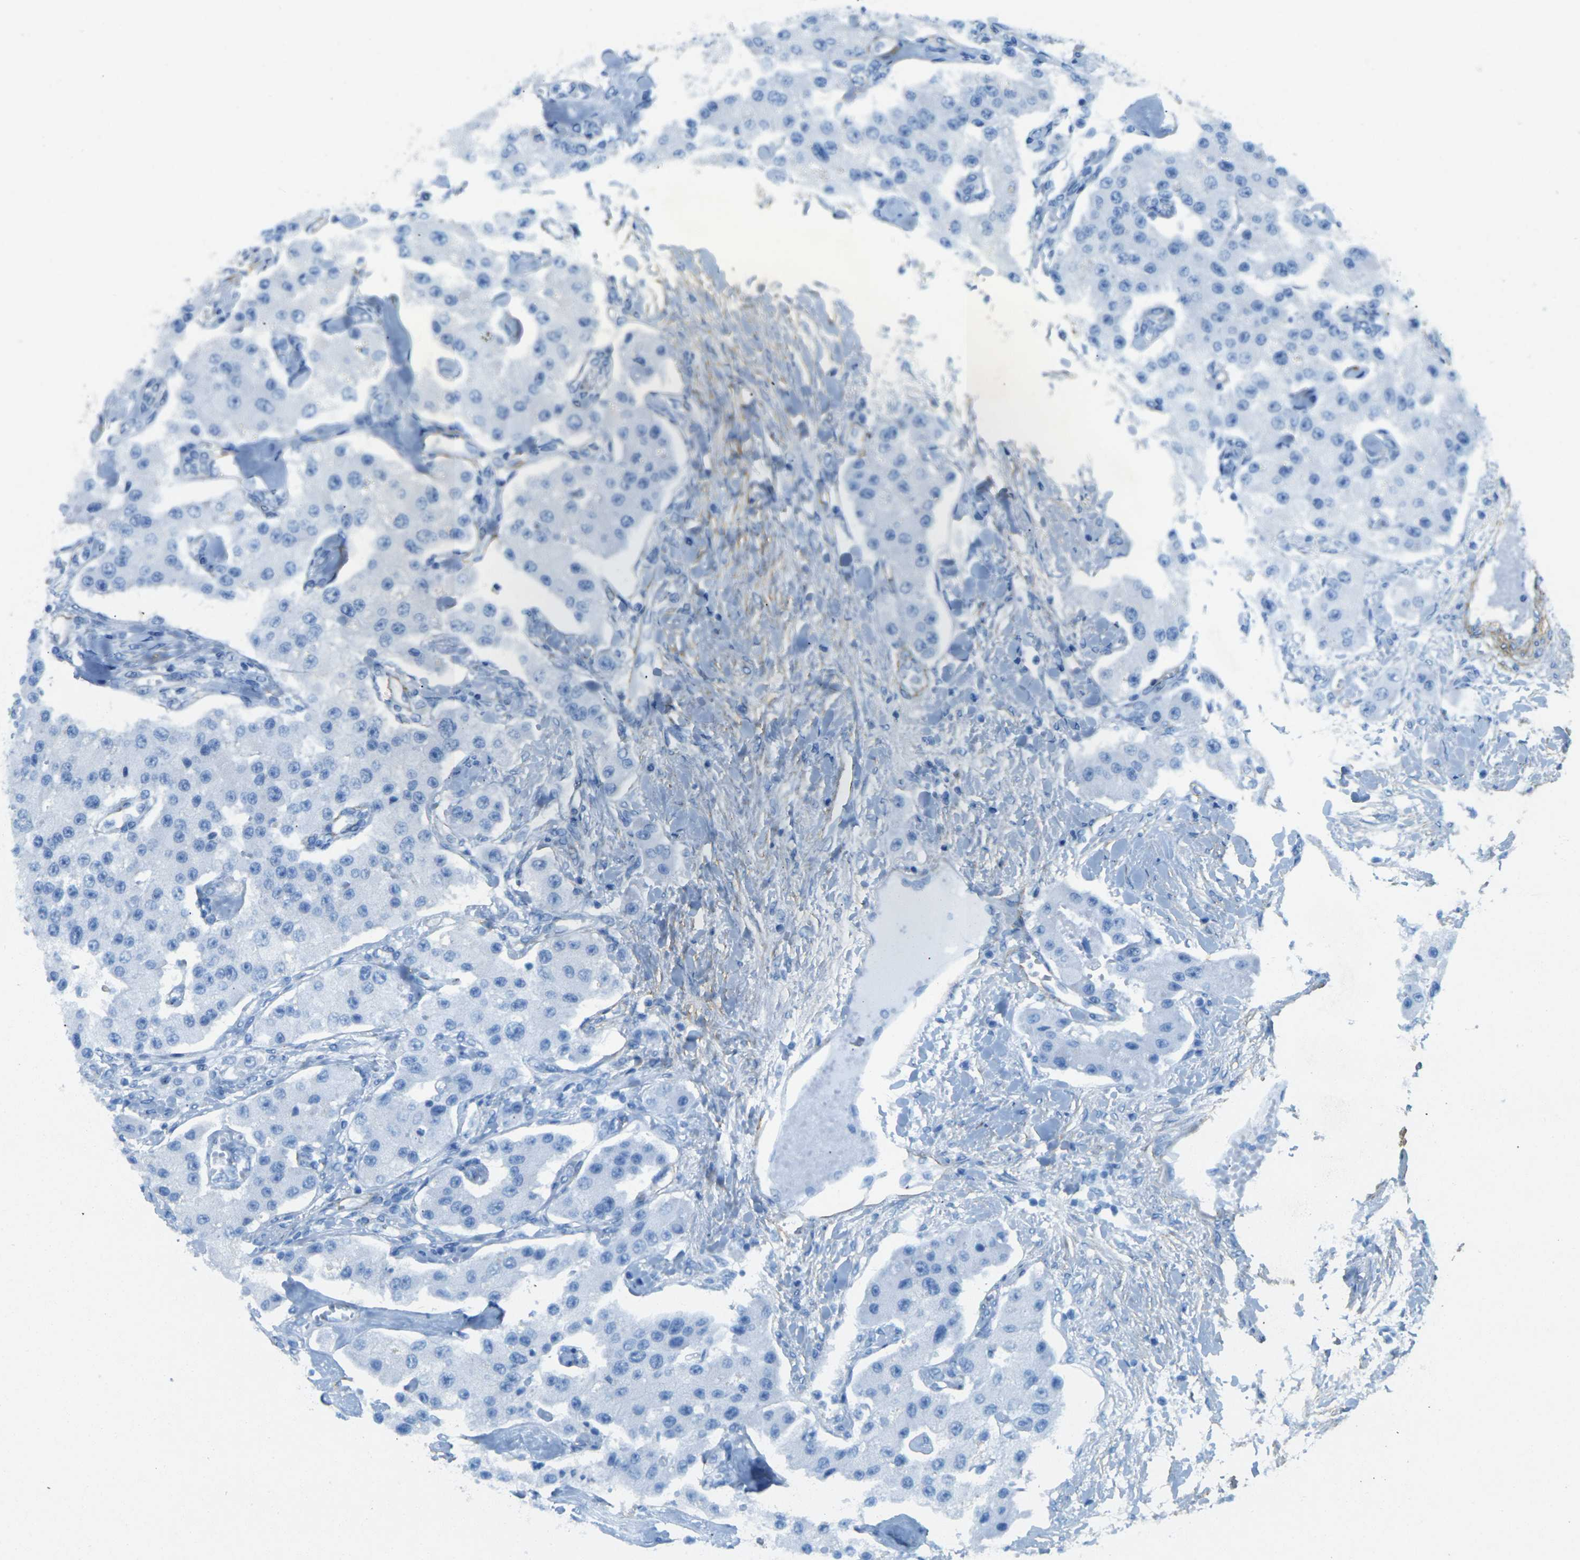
{"staining": {"intensity": "negative", "quantity": "none", "location": "none"}, "tissue": "carcinoid", "cell_type": "Tumor cells", "image_type": "cancer", "snomed": [{"axis": "morphology", "description": "Carcinoid, malignant, NOS"}, {"axis": "topography", "description": "Pancreas"}], "caption": "Tumor cells show no significant protein expression in carcinoid.", "gene": "EPHA7", "patient": {"sex": "male", "age": 41}}